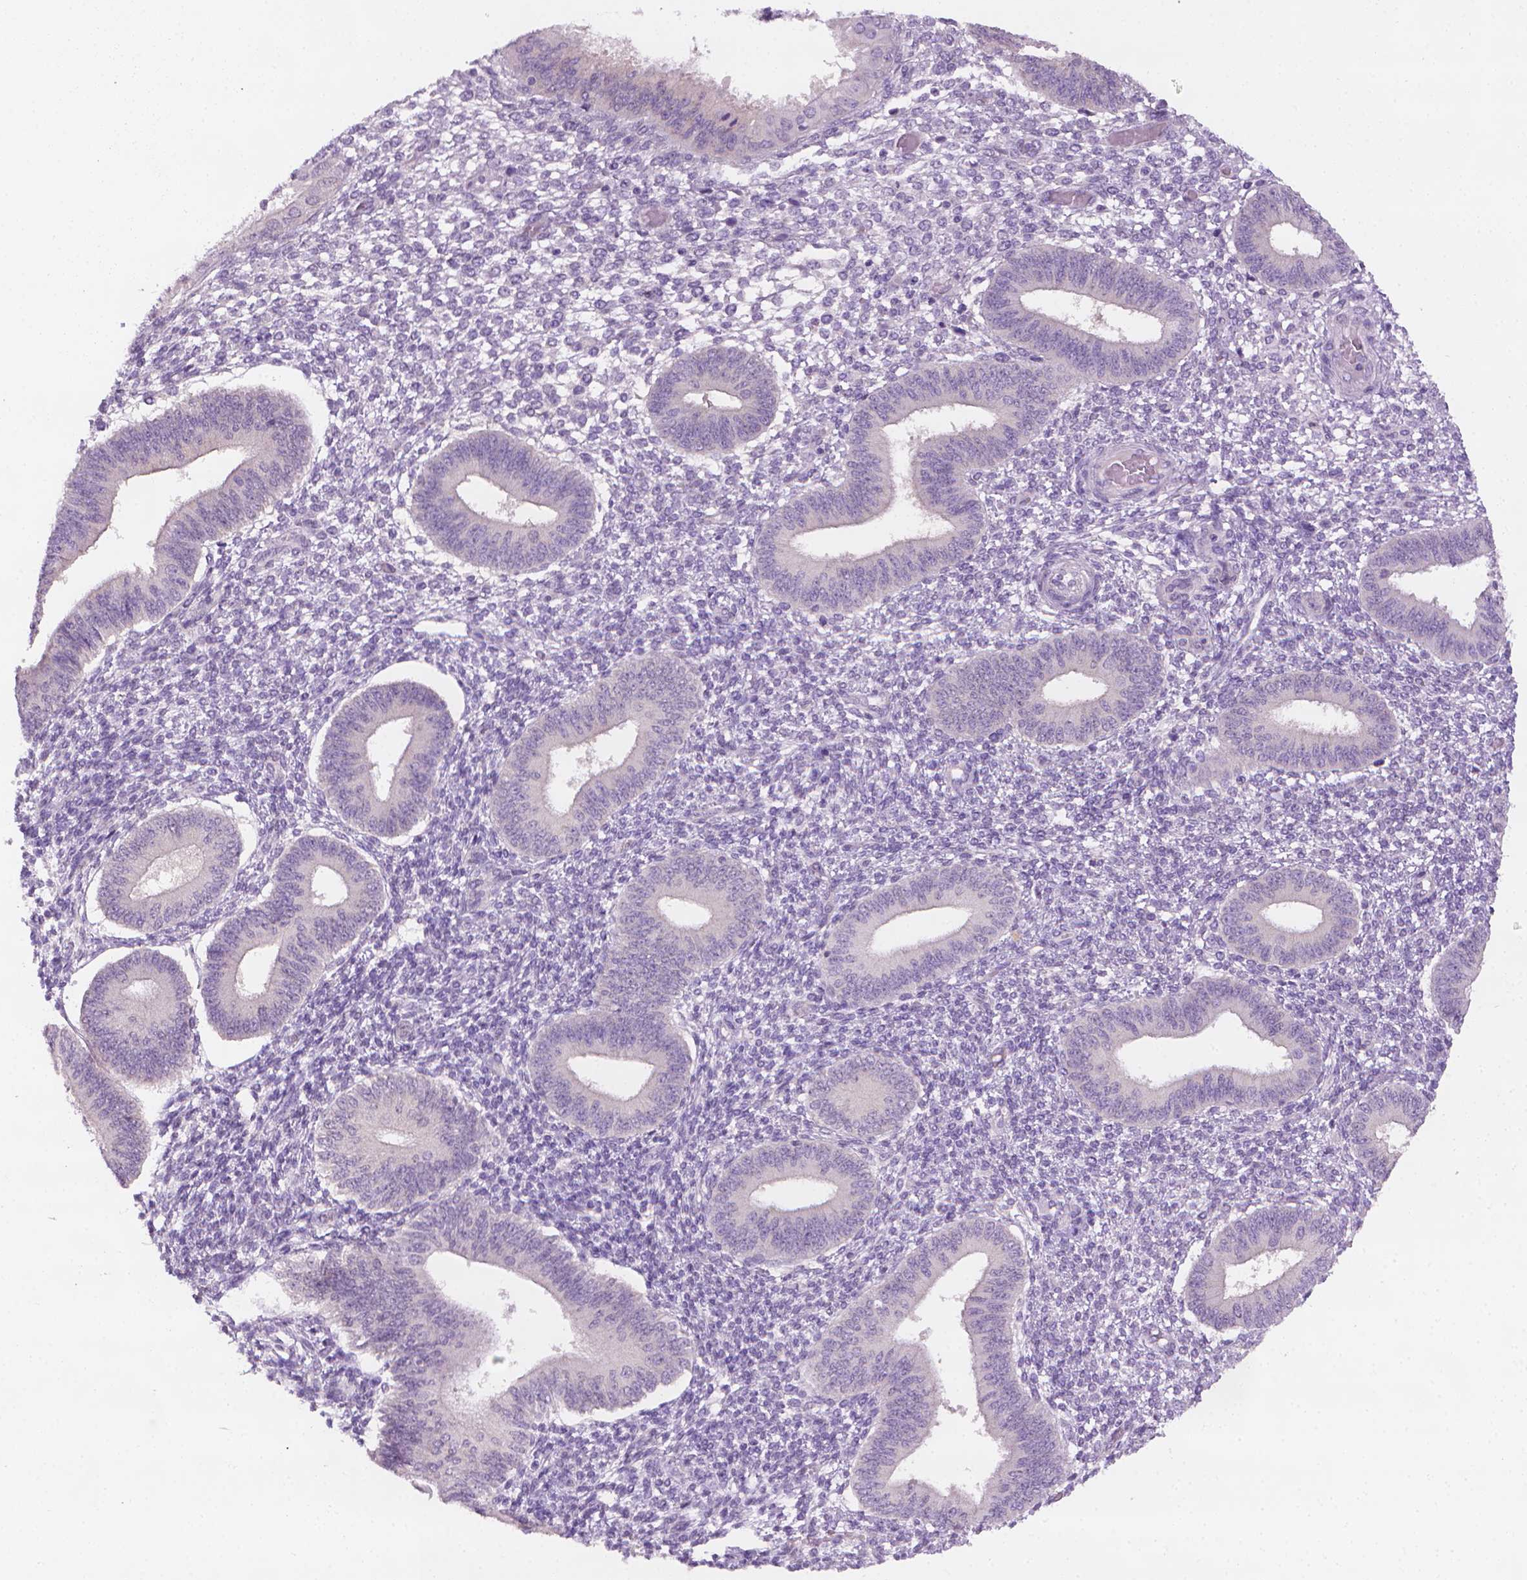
{"staining": {"intensity": "negative", "quantity": "none", "location": "none"}, "tissue": "endometrium", "cell_type": "Cells in endometrial stroma", "image_type": "normal", "snomed": [{"axis": "morphology", "description": "Normal tissue, NOS"}, {"axis": "topography", "description": "Endometrium"}], "caption": "Immunohistochemistry (IHC) of unremarkable endometrium reveals no expression in cells in endometrial stroma.", "gene": "FASN", "patient": {"sex": "female", "age": 42}}